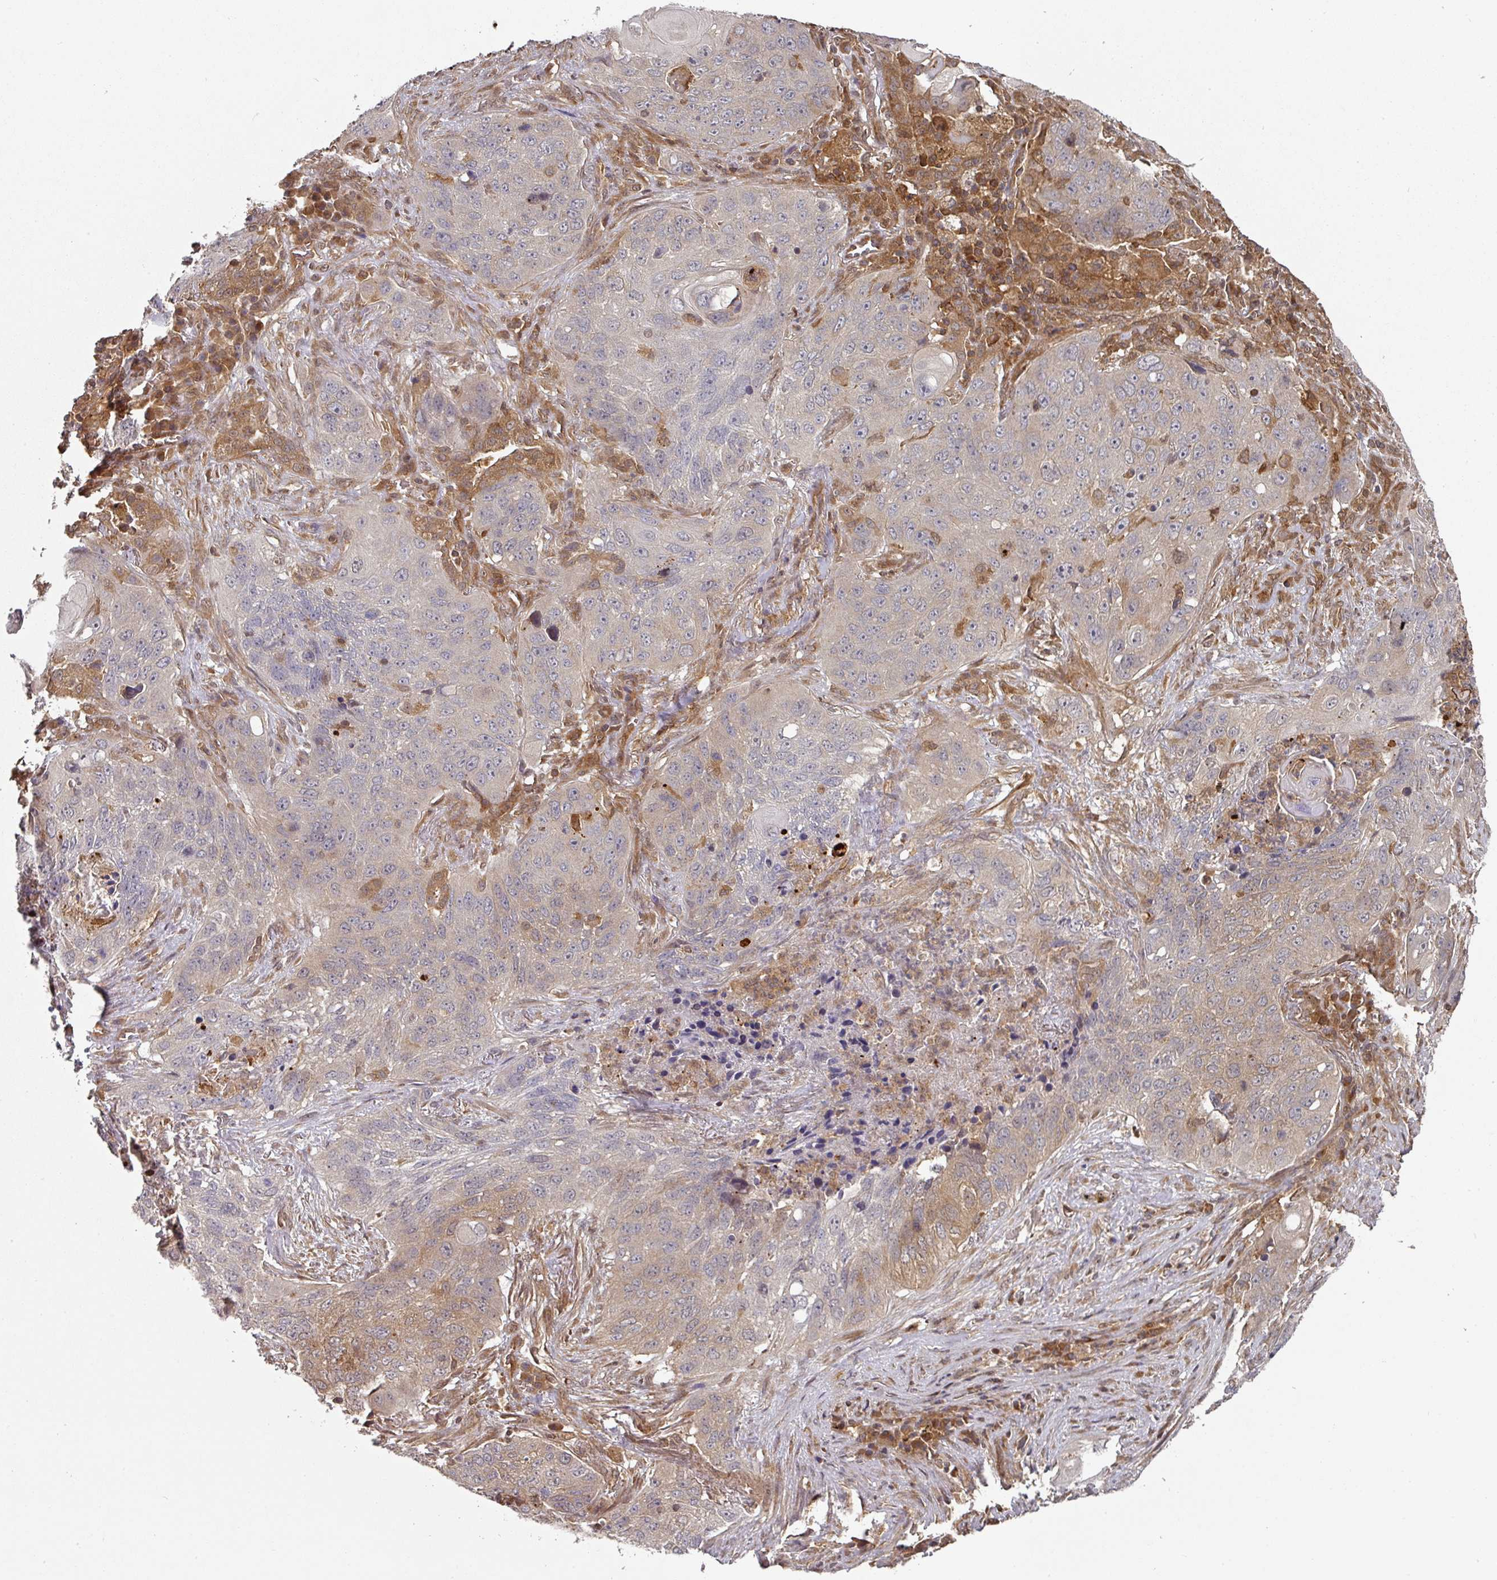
{"staining": {"intensity": "weak", "quantity": "25%-75%", "location": "cytoplasmic/membranous"}, "tissue": "lung cancer", "cell_type": "Tumor cells", "image_type": "cancer", "snomed": [{"axis": "morphology", "description": "Squamous cell carcinoma, NOS"}, {"axis": "topography", "description": "Lung"}], "caption": "Immunohistochemistry staining of squamous cell carcinoma (lung), which reveals low levels of weak cytoplasmic/membranous expression in about 25%-75% of tumor cells indicating weak cytoplasmic/membranous protein expression. The staining was performed using DAB (brown) for protein detection and nuclei were counterstained in hematoxylin (blue).", "gene": "EIF4EBP2", "patient": {"sex": "female", "age": 63}}